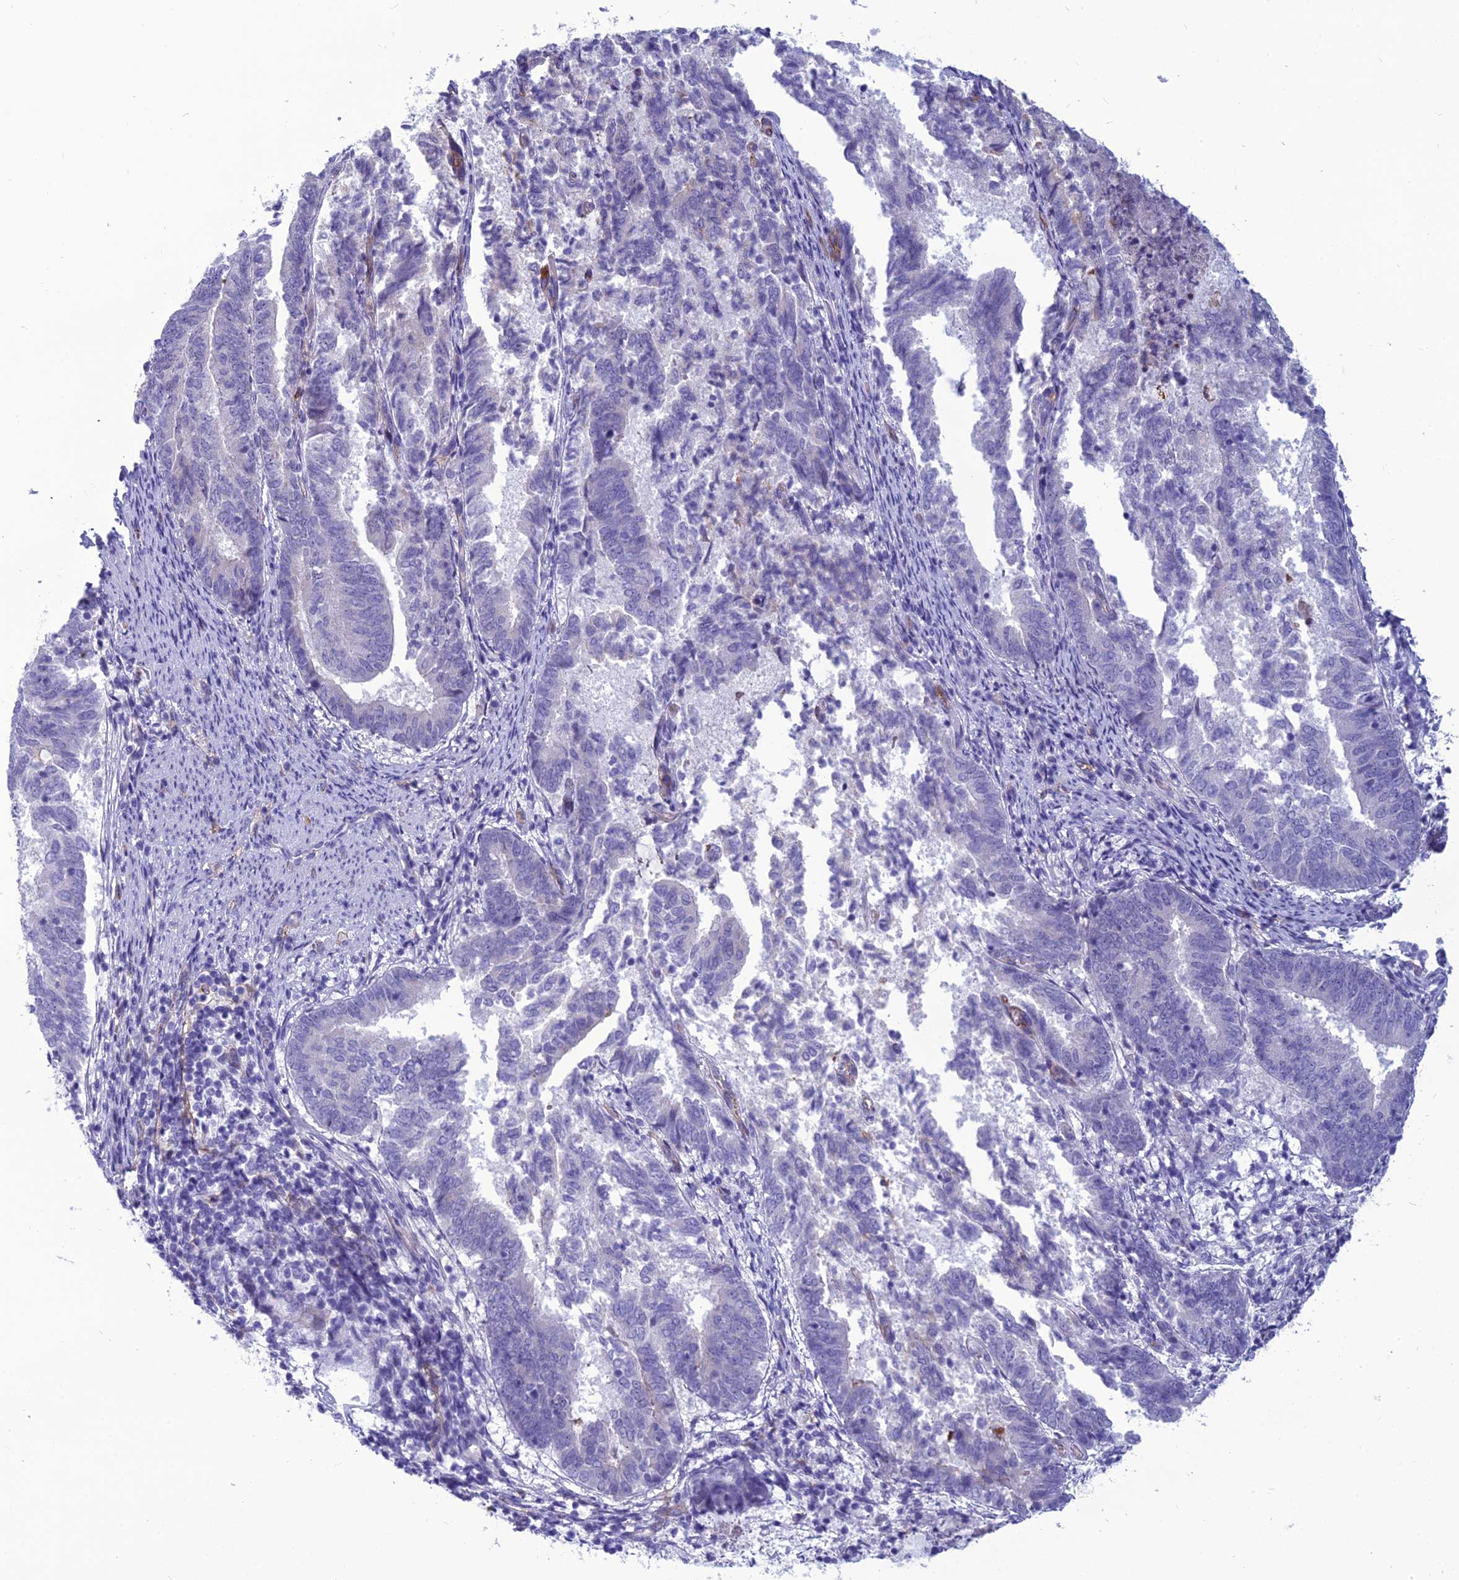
{"staining": {"intensity": "negative", "quantity": "none", "location": "none"}, "tissue": "endometrial cancer", "cell_type": "Tumor cells", "image_type": "cancer", "snomed": [{"axis": "morphology", "description": "Adenocarcinoma, NOS"}, {"axis": "topography", "description": "Endometrium"}], "caption": "Immunohistochemistry micrograph of neoplastic tissue: human adenocarcinoma (endometrial) stained with DAB (3,3'-diaminobenzidine) displays no significant protein staining in tumor cells.", "gene": "BBS7", "patient": {"sex": "female", "age": 80}}